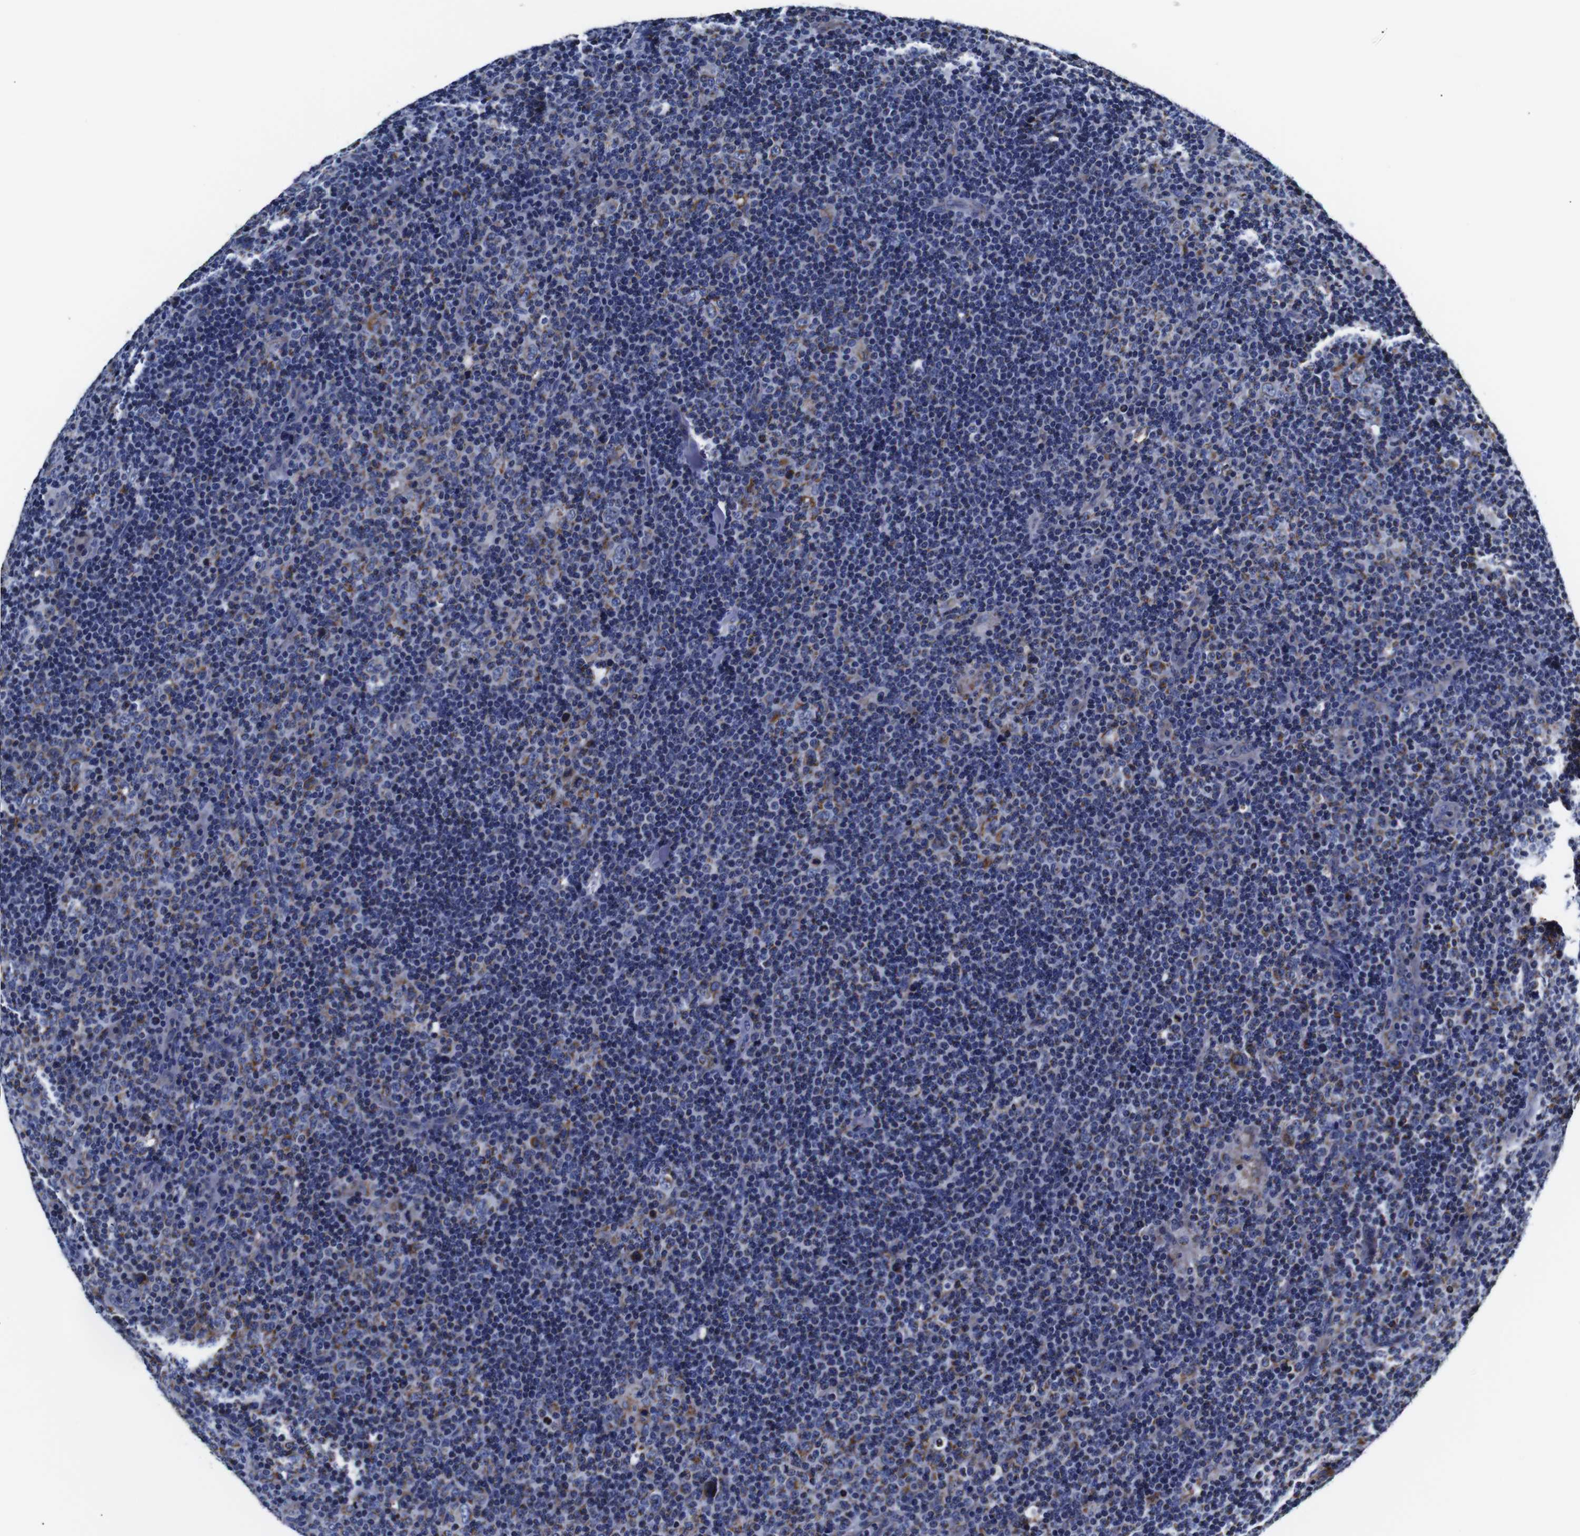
{"staining": {"intensity": "moderate", "quantity": "25%-75%", "location": "cytoplasmic/membranous"}, "tissue": "lymphoma", "cell_type": "Tumor cells", "image_type": "cancer", "snomed": [{"axis": "morphology", "description": "Hodgkin's disease, NOS"}, {"axis": "topography", "description": "Lymph node"}], "caption": "Human lymphoma stained with a brown dye shows moderate cytoplasmic/membranous positive expression in approximately 25%-75% of tumor cells.", "gene": "FKBP9", "patient": {"sex": "female", "age": 57}}